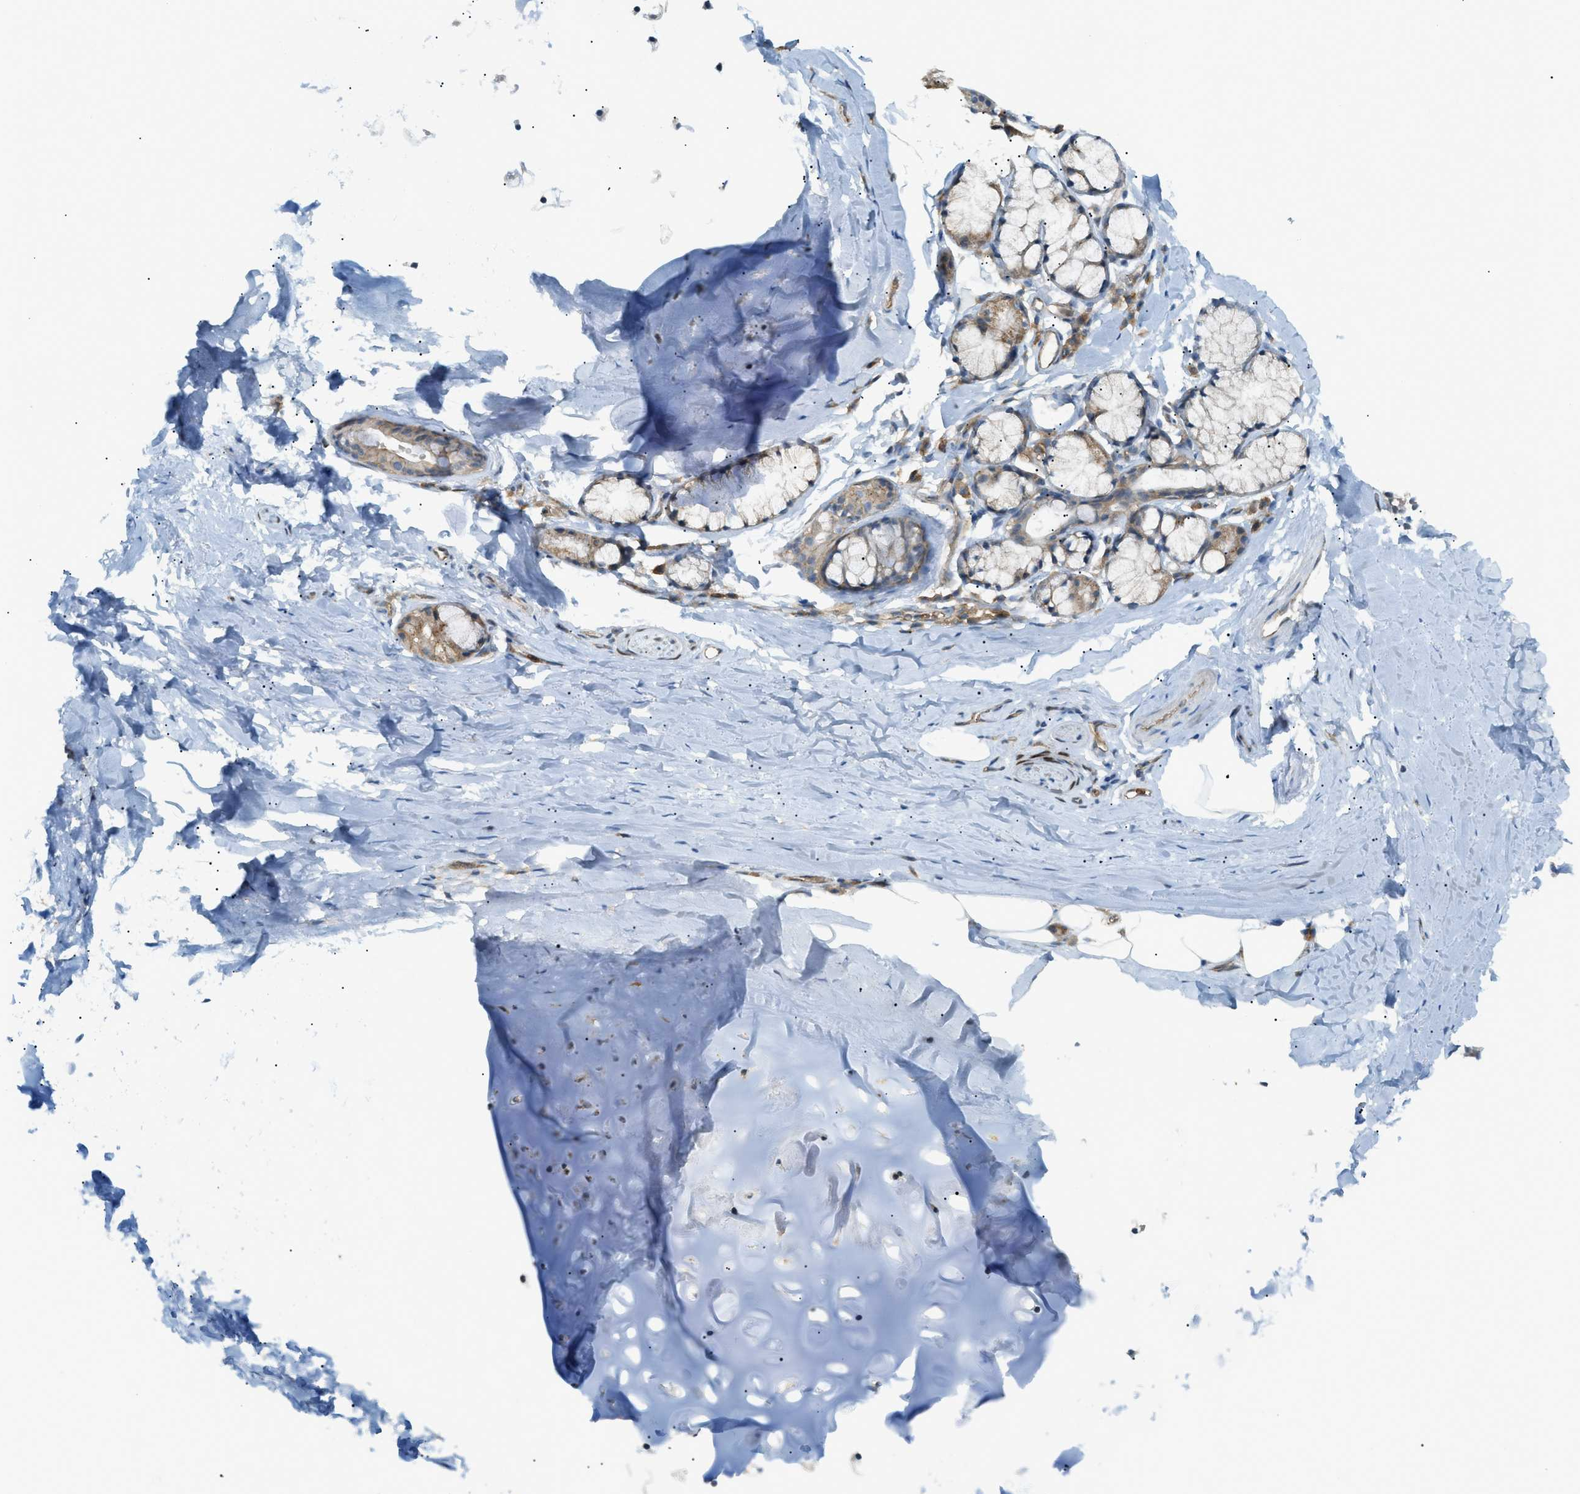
{"staining": {"intensity": "negative", "quantity": "none", "location": "none"}, "tissue": "adipose tissue", "cell_type": "Adipocytes", "image_type": "normal", "snomed": [{"axis": "morphology", "description": "Normal tissue, NOS"}, {"axis": "topography", "description": "Cartilage tissue"}, {"axis": "topography", "description": "Bronchus"}], "caption": "Benign adipose tissue was stained to show a protein in brown. There is no significant staining in adipocytes. Brightfield microscopy of IHC stained with DAB (brown) and hematoxylin (blue), captured at high magnification.", "gene": "GRK6", "patient": {"sex": "female", "age": 53}}